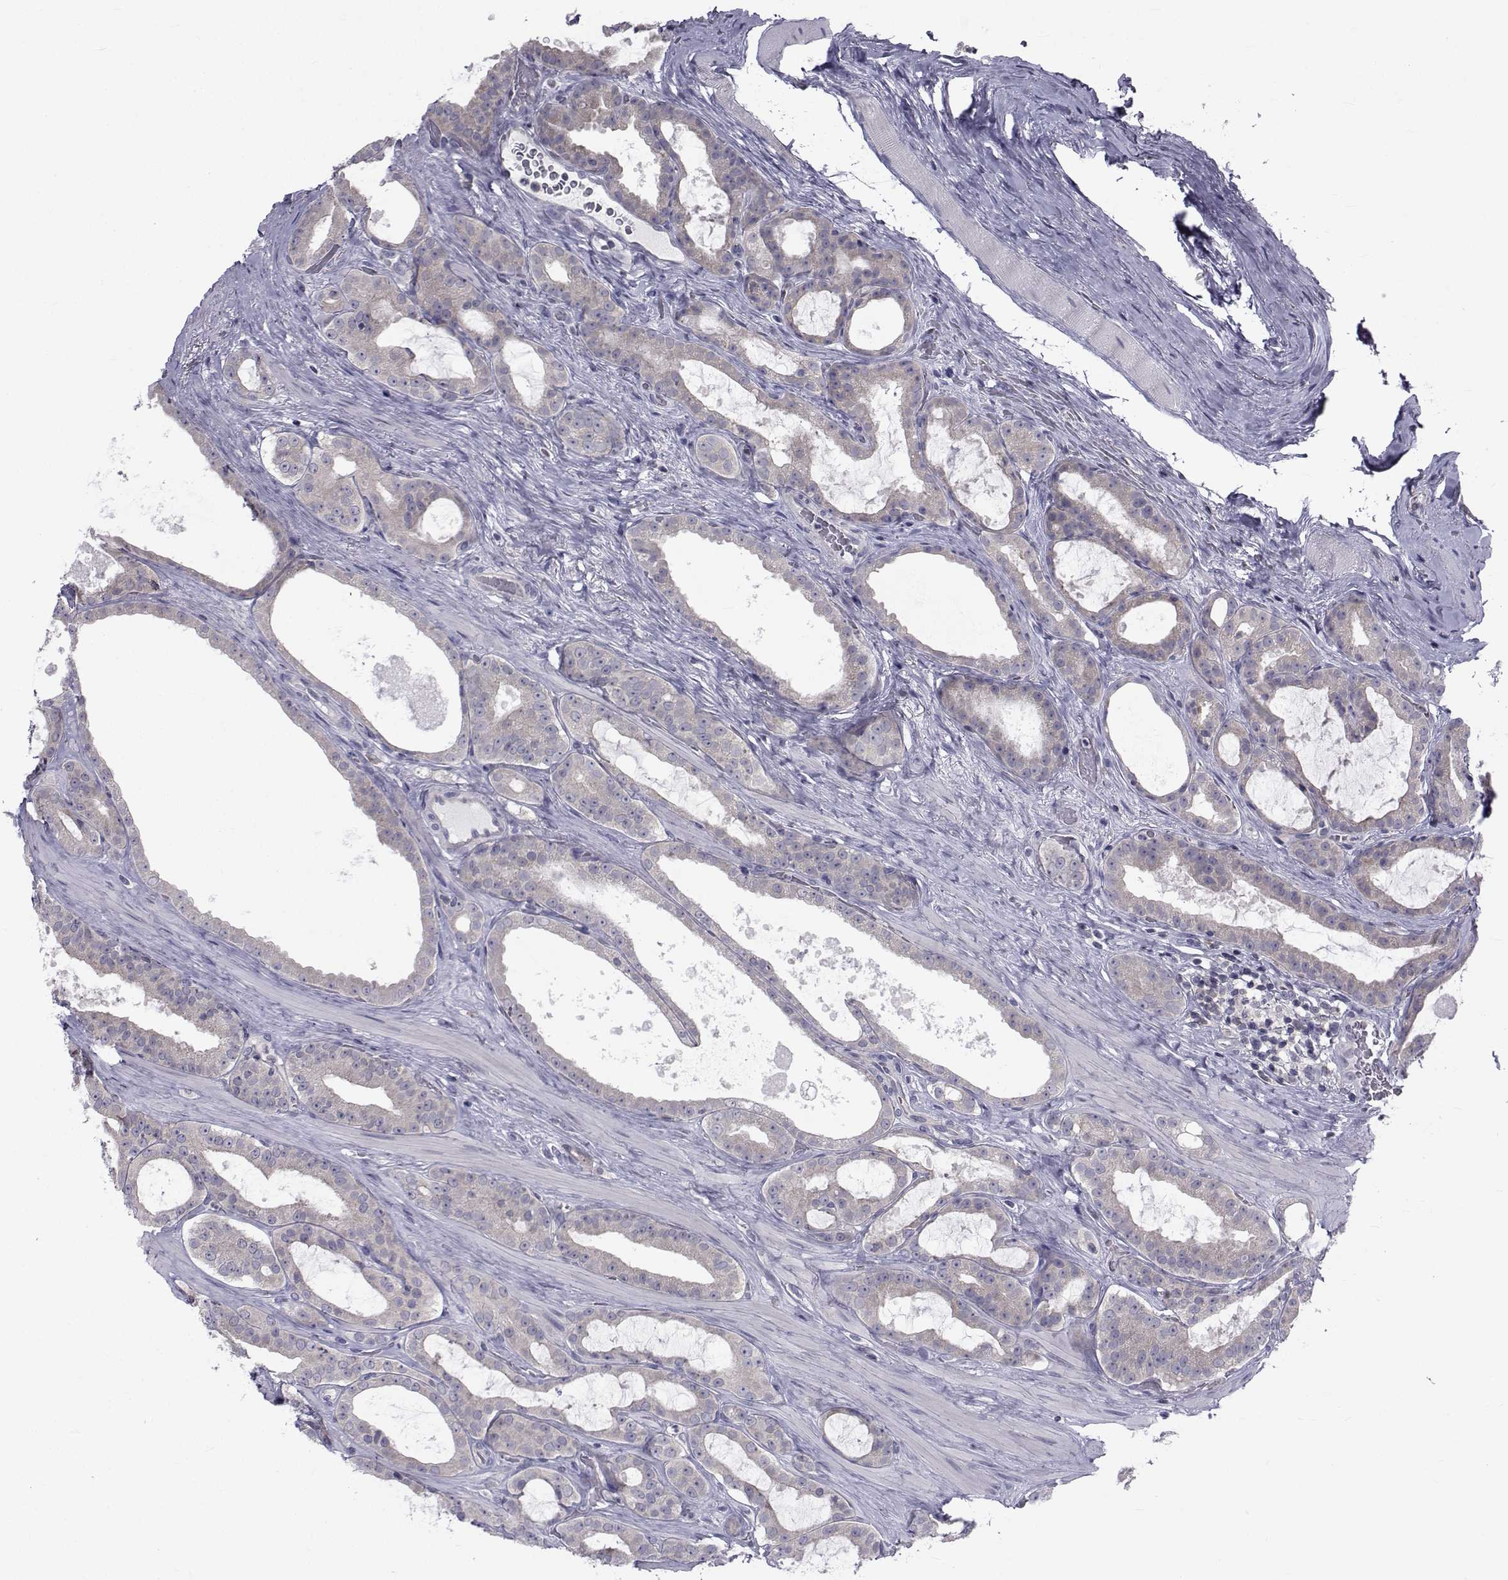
{"staining": {"intensity": "weak", "quantity": "25%-75%", "location": "cytoplasmic/membranous"}, "tissue": "prostate cancer", "cell_type": "Tumor cells", "image_type": "cancer", "snomed": [{"axis": "morphology", "description": "Adenocarcinoma, NOS"}, {"axis": "topography", "description": "Prostate"}], "caption": "A histopathology image of human prostate adenocarcinoma stained for a protein displays weak cytoplasmic/membranous brown staining in tumor cells.", "gene": "SLC30A10", "patient": {"sex": "male", "age": 67}}